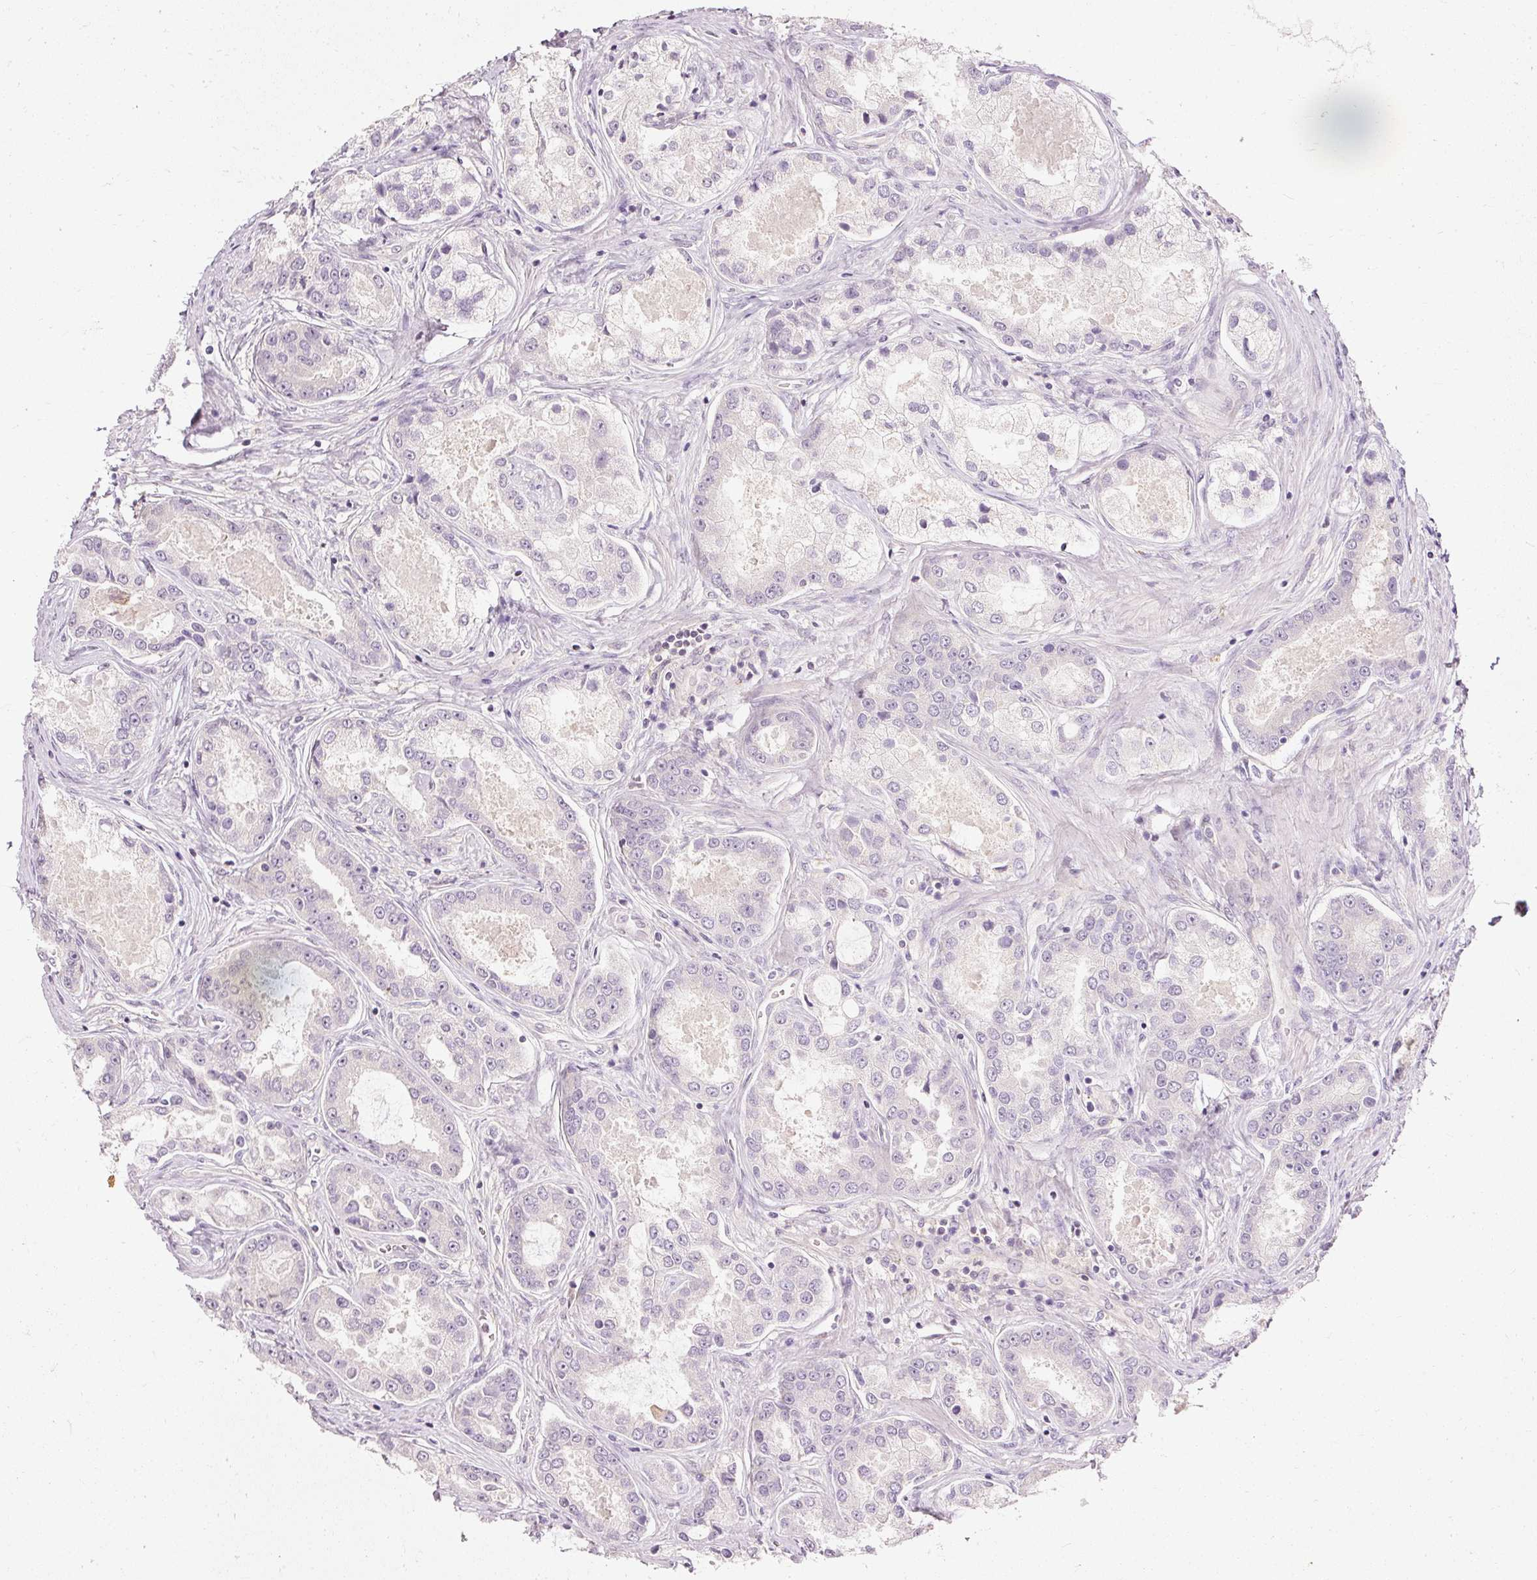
{"staining": {"intensity": "negative", "quantity": "none", "location": "none"}, "tissue": "prostate cancer", "cell_type": "Tumor cells", "image_type": "cancer", "snomed": [{"axis": "morphology", "description": "Adenocarcinoma, Low grade"}, {"axis": "topography", "description": "Prostate"}], "caption": "Tumor cells show no significant staining in prostate low-grade adenocarcinoma. (DAB immunohistochemistry, high magnification).", "gene": "ARMH3", "patient": {"sex": "male", "age": 68}}